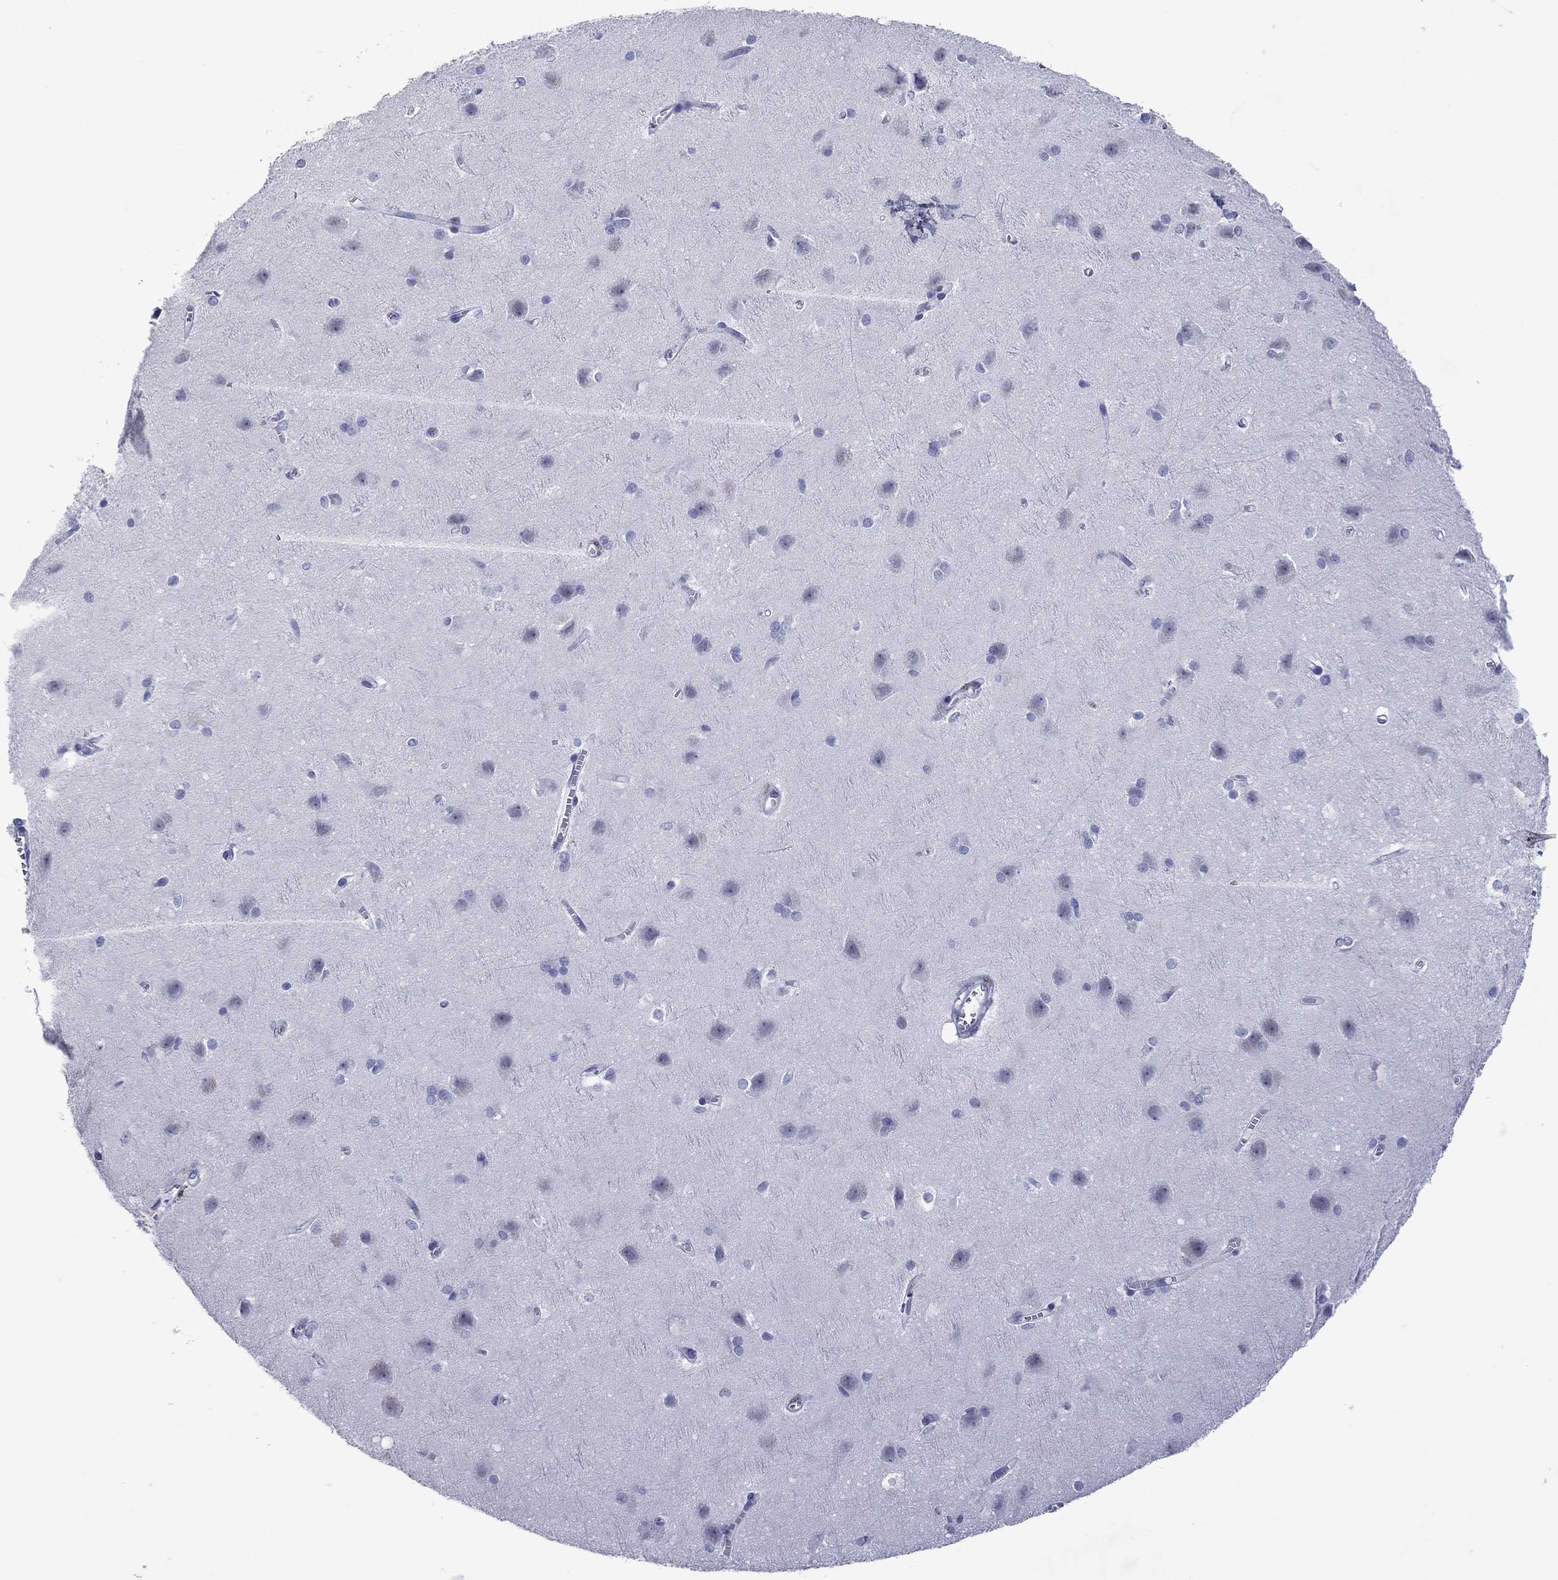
{"staining": {"intensity": "negative", "quantity": "none", "location": "none"}, "tissue": "cerebral cortex", "cell_type": "Endothelial cells", "image_type": "normal", "snomed": [{"axis": "morphology", "description": "Normal tissue, NOS"}, {"axis": "topography", "description": "Cerebral cortex"}], "caption": "Immunohistochemistry photomicrograph of benign human cerebral cortex stained for a protein (brown), which displays no positivity in endothelial cells.", "gene": "PIWIL1", "patient": {"sex": "male", "age": 37}}